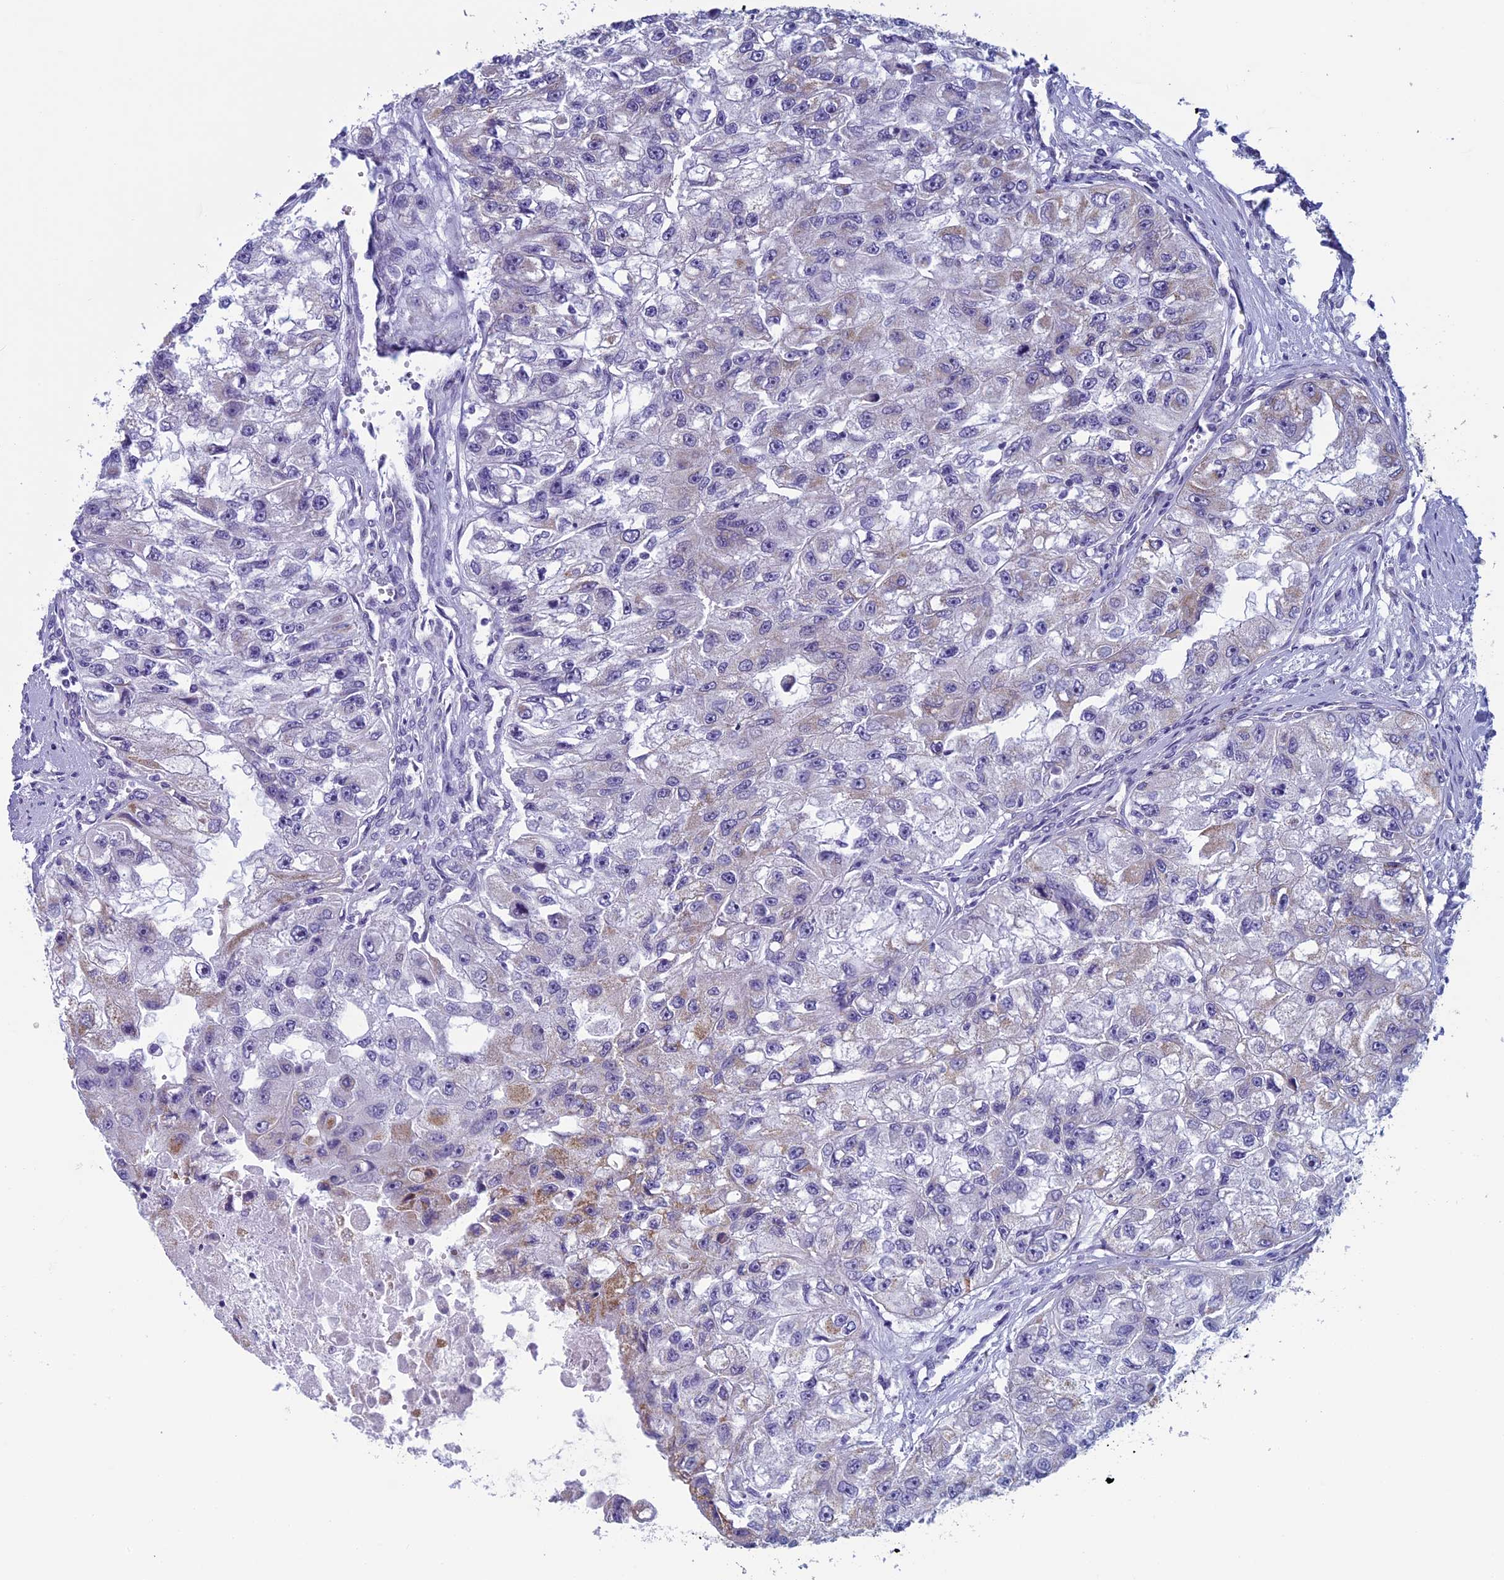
{"staining": {"intensity": "weak", "quantity": "<25%", "location": "cytoplasmic/membranous"}, "tissue": "renal cancer", "cell_type": "Tumor cells", "image_type": "cancer", "snomed": [{"axis": "morphology", "description": "Adenocarcinoma, NOS"}, {"axis": "topography", "description": "Kidney"}], "caption": "Human adenocarcinoma (renal) stained for a protein using immunohistochemistry (IHC) exhibits no positivity in tumor cells.", "gene": "MFSD12", "patient": {"sex": "male", "age": 63}}